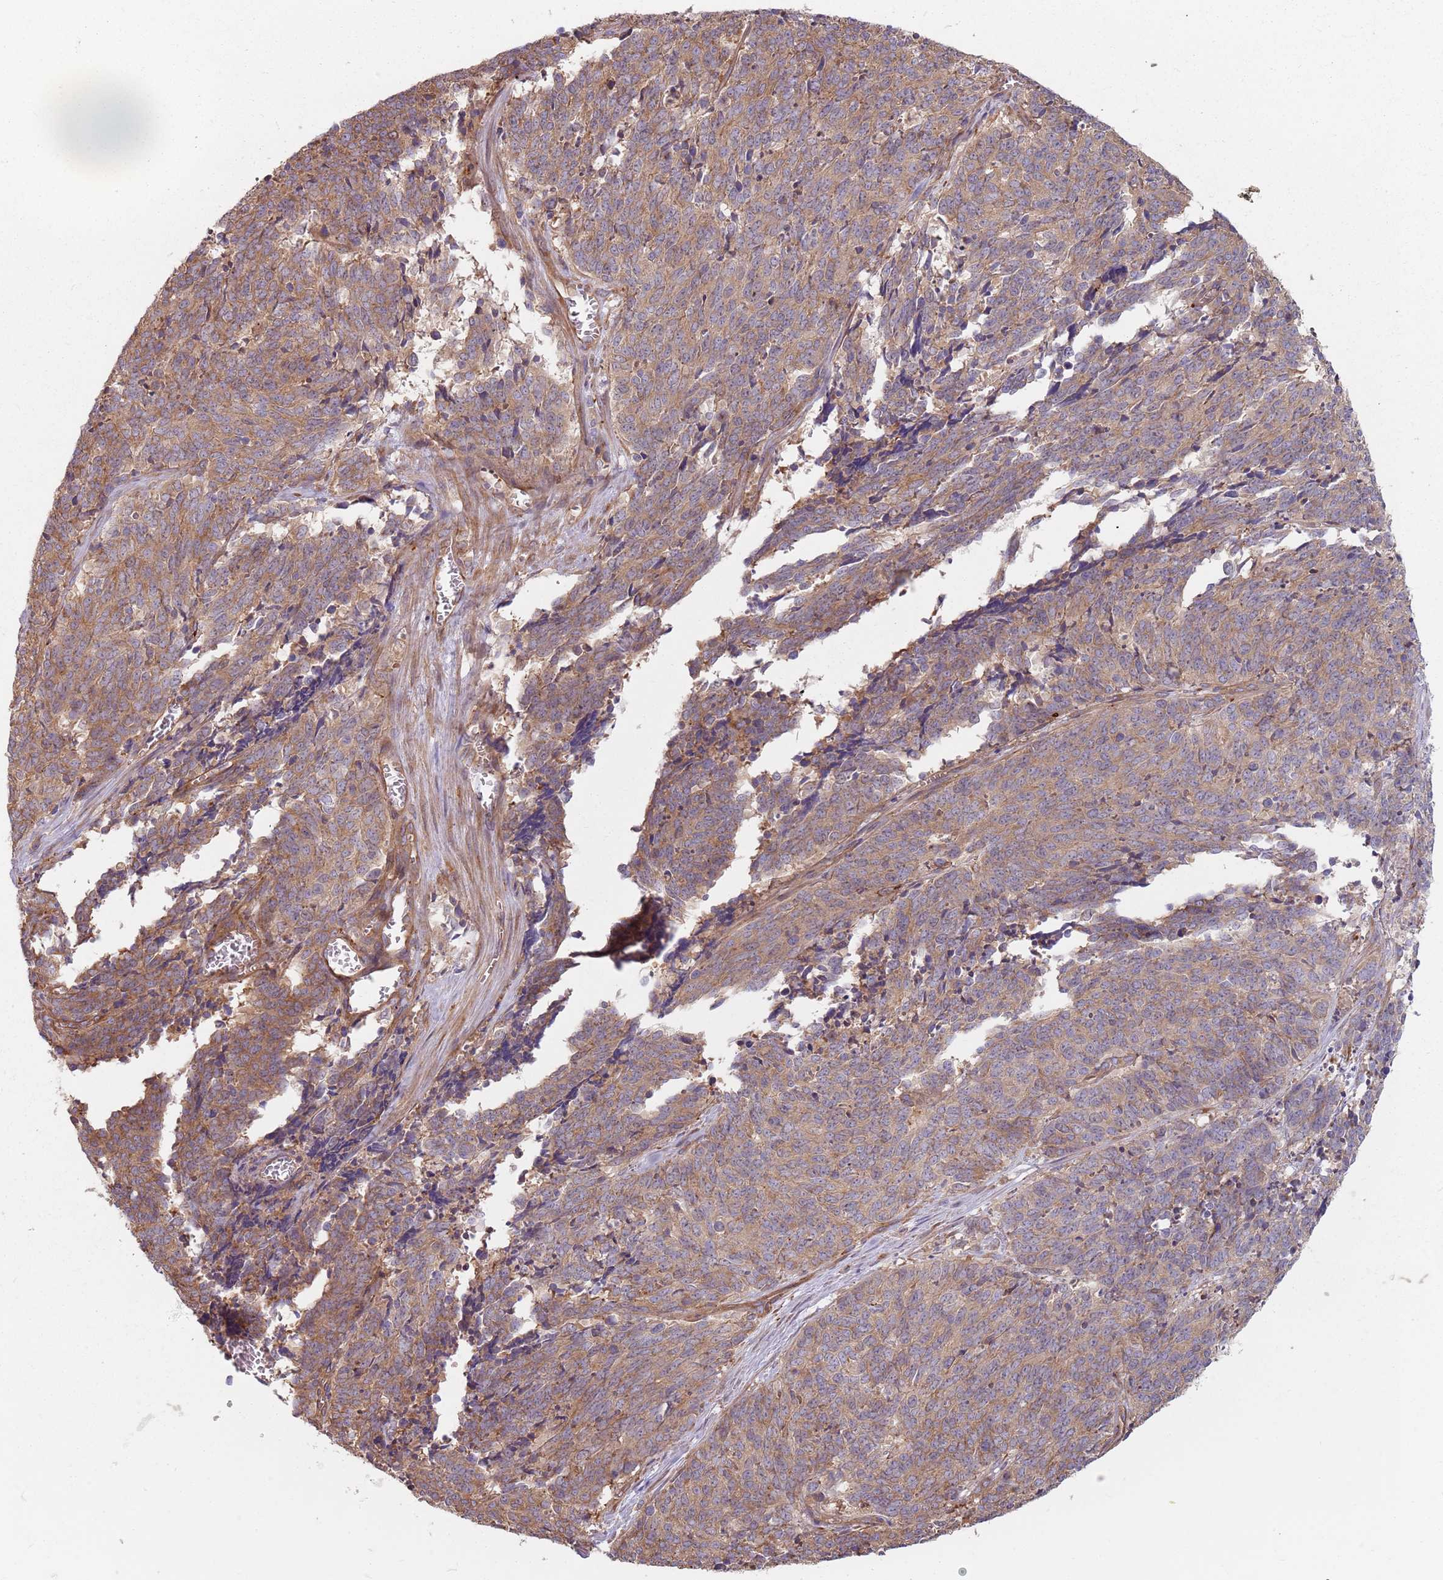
{"staining": {"intensity": "moderate", "quantity": "25%-75%", "location": "cytoplasmic/membranous"}, "tissue": "cervical cancer", "cell_type": "Tumor cells", "image_type": "cancer", "snomed": [{"axis": "morphology", "description": "Squamous cell carcinoma, NOS"}, {"axis": "topography", "description": "Cervix"}], "caption": "Immunohistochemistry (DAB) staining of squamous cell carcinoma (cervical) demonstrates moderate cytoplasmic/membranous protein staining in approximately 25%-75% of tumor cells. (IHC, brightfield microscopy, high magnification).", "gene": "SPDL1", "patient": {"sex": "female", "age": 29}}